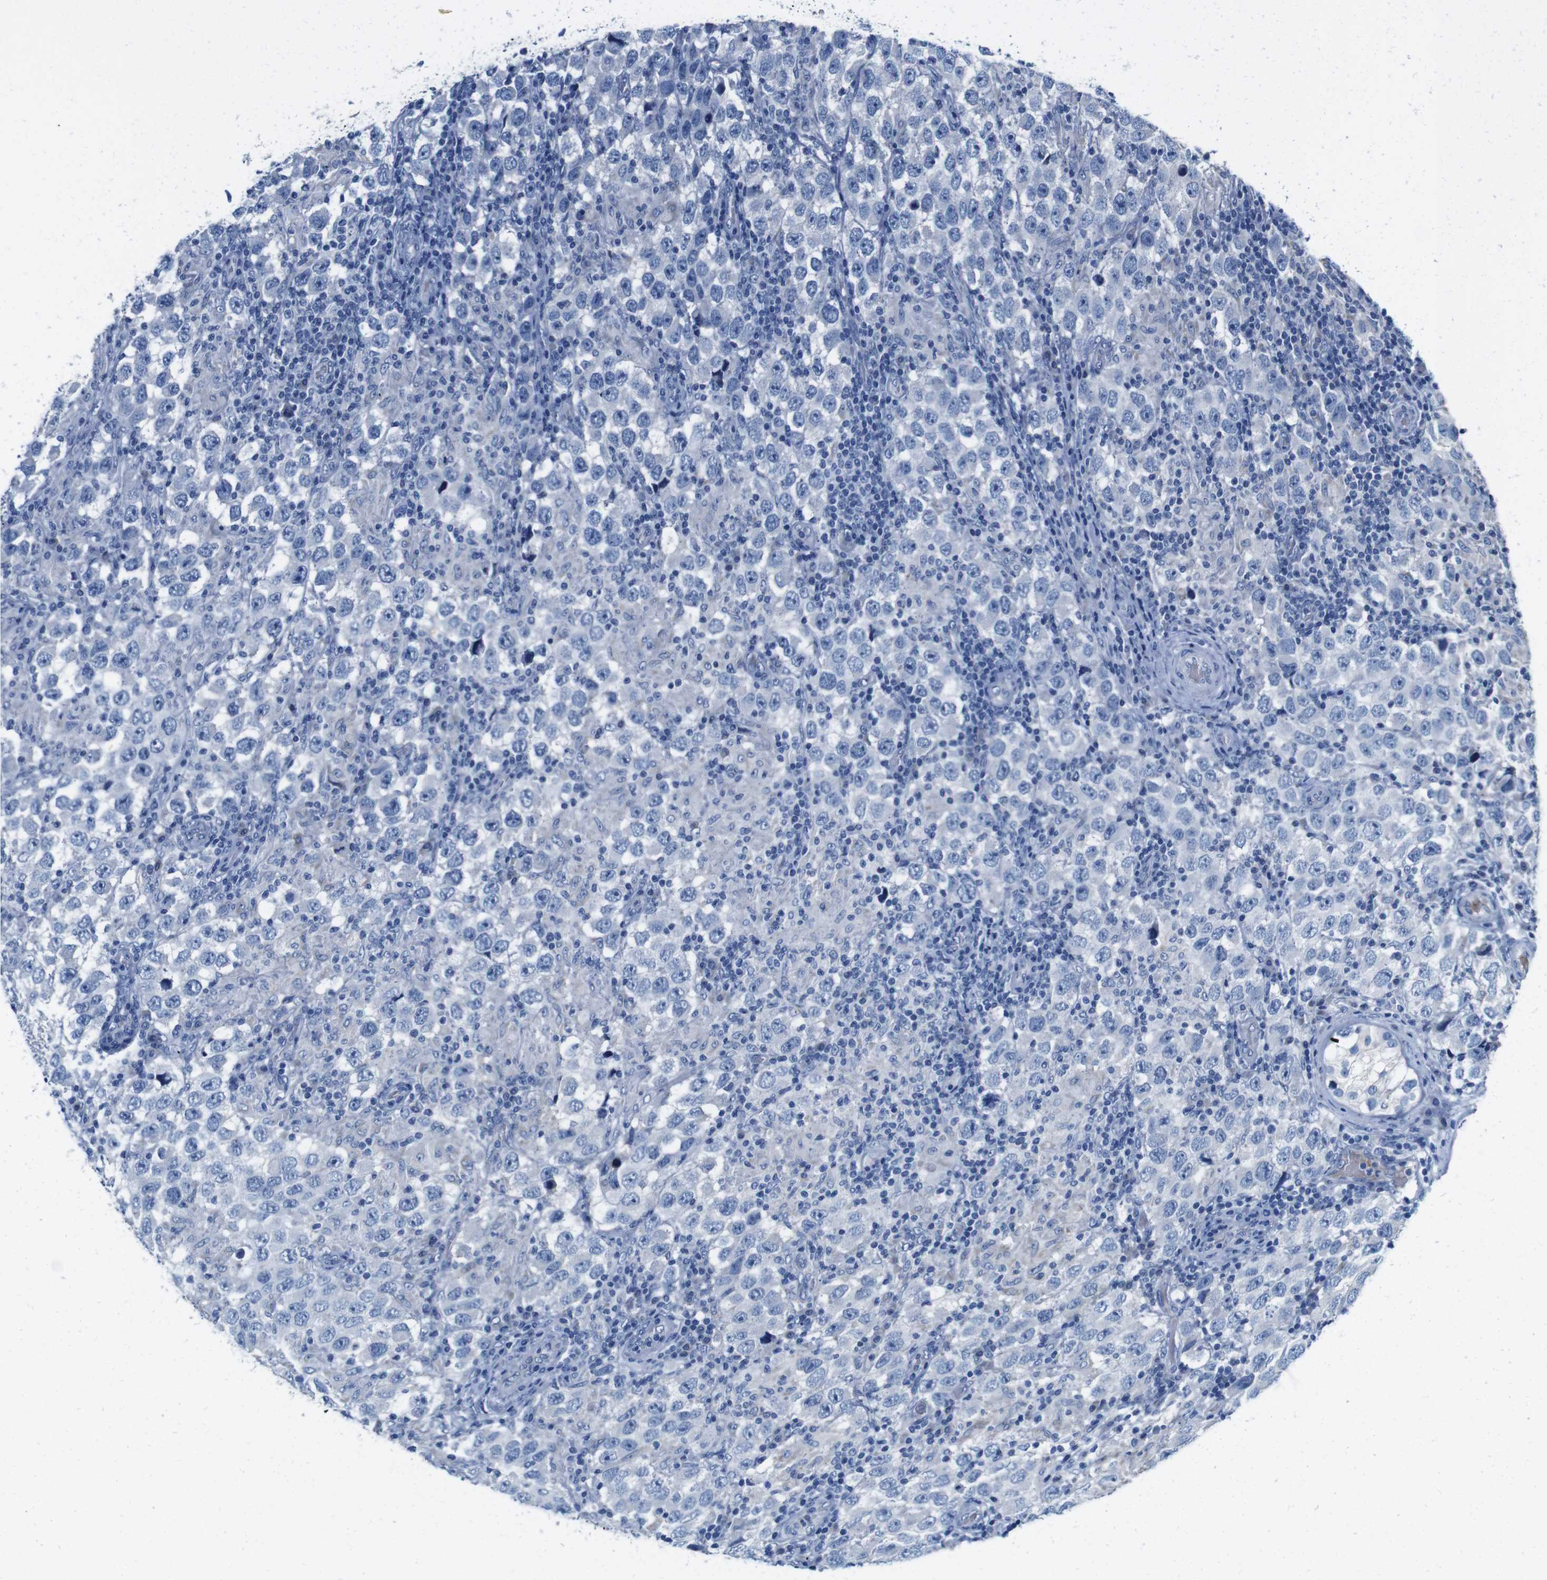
{"staining": {"intensity": "negative", "quantity": "none", "location": "none"}, "tissue": "testis cancer", "cell_type": "Tumor cells", "image_type": "cancer", "snomed": [{"axis": "morphology", "description": "Carcinoma, Embryonal, NOS"}, {"axis": "topography", "description": "Testis"}], "caption": "The IHC micrograph has no significant positivity in tumor cells of testis embryonal carcinoma tissue. (DAB (3,3'-diaminobenzidine) immunohistochemistry with hematoxylin counter stain).", "gene": "IGSF8", "patient": {"sex": "male", "age": 21}}